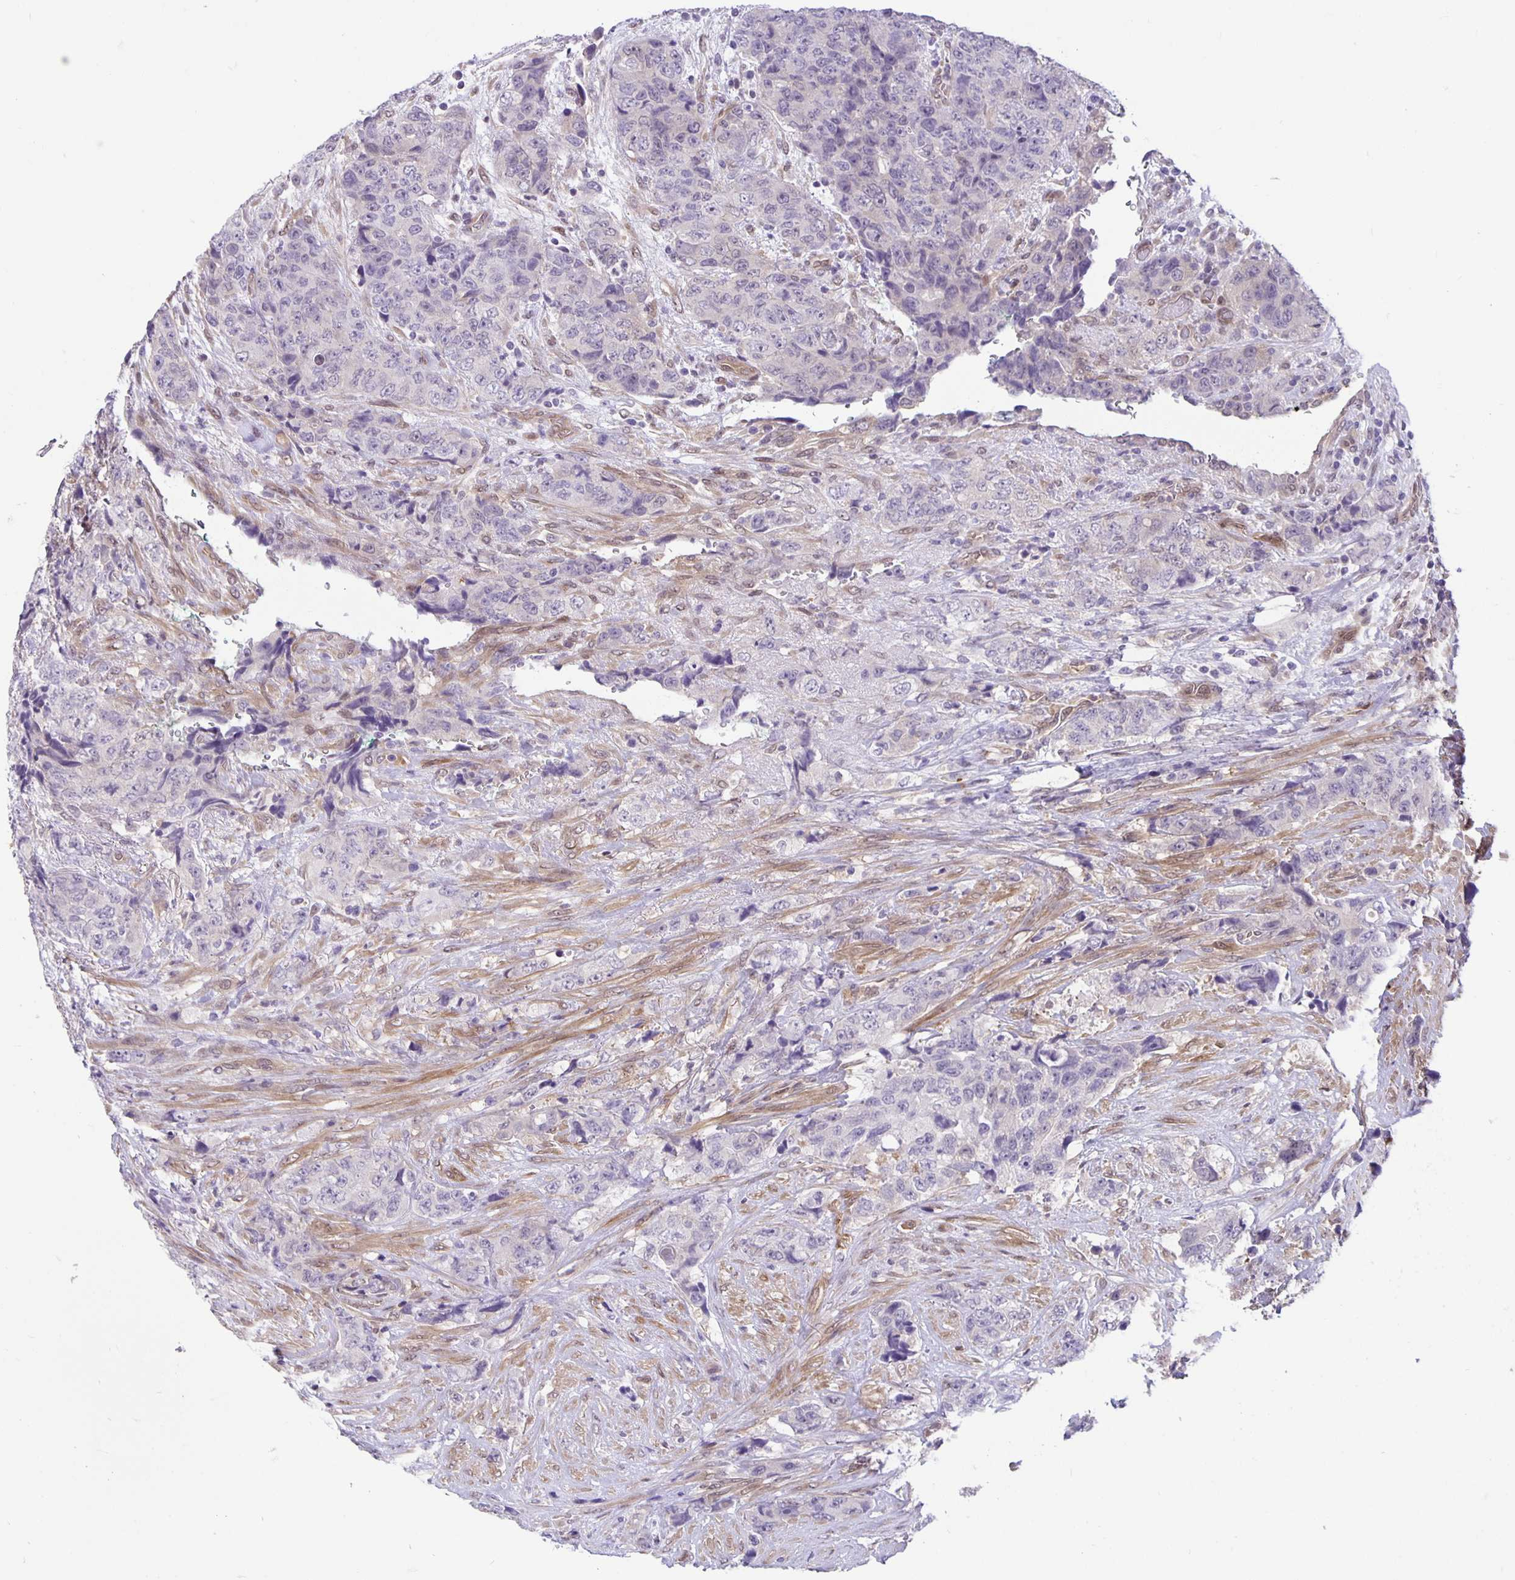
{"staining": {"intensity": "negative", "quantity": "none", "location": "none"}, "tissue": "urothelial cancer", "cell_type": "Tumor cells", "image_type": "cancer", "snomed": [{"axis": "morphology", "description": "Urothelial carcinoma, High grade"}, {"axis": "topography", "description": "Urinary bladder"}], "caption": "Immunohistochemical staining of urothelial cancer displays no significant staining in tumor cells.", "gene": "TAX1BP3", "patient": {"sex": "female", "age": 78}}